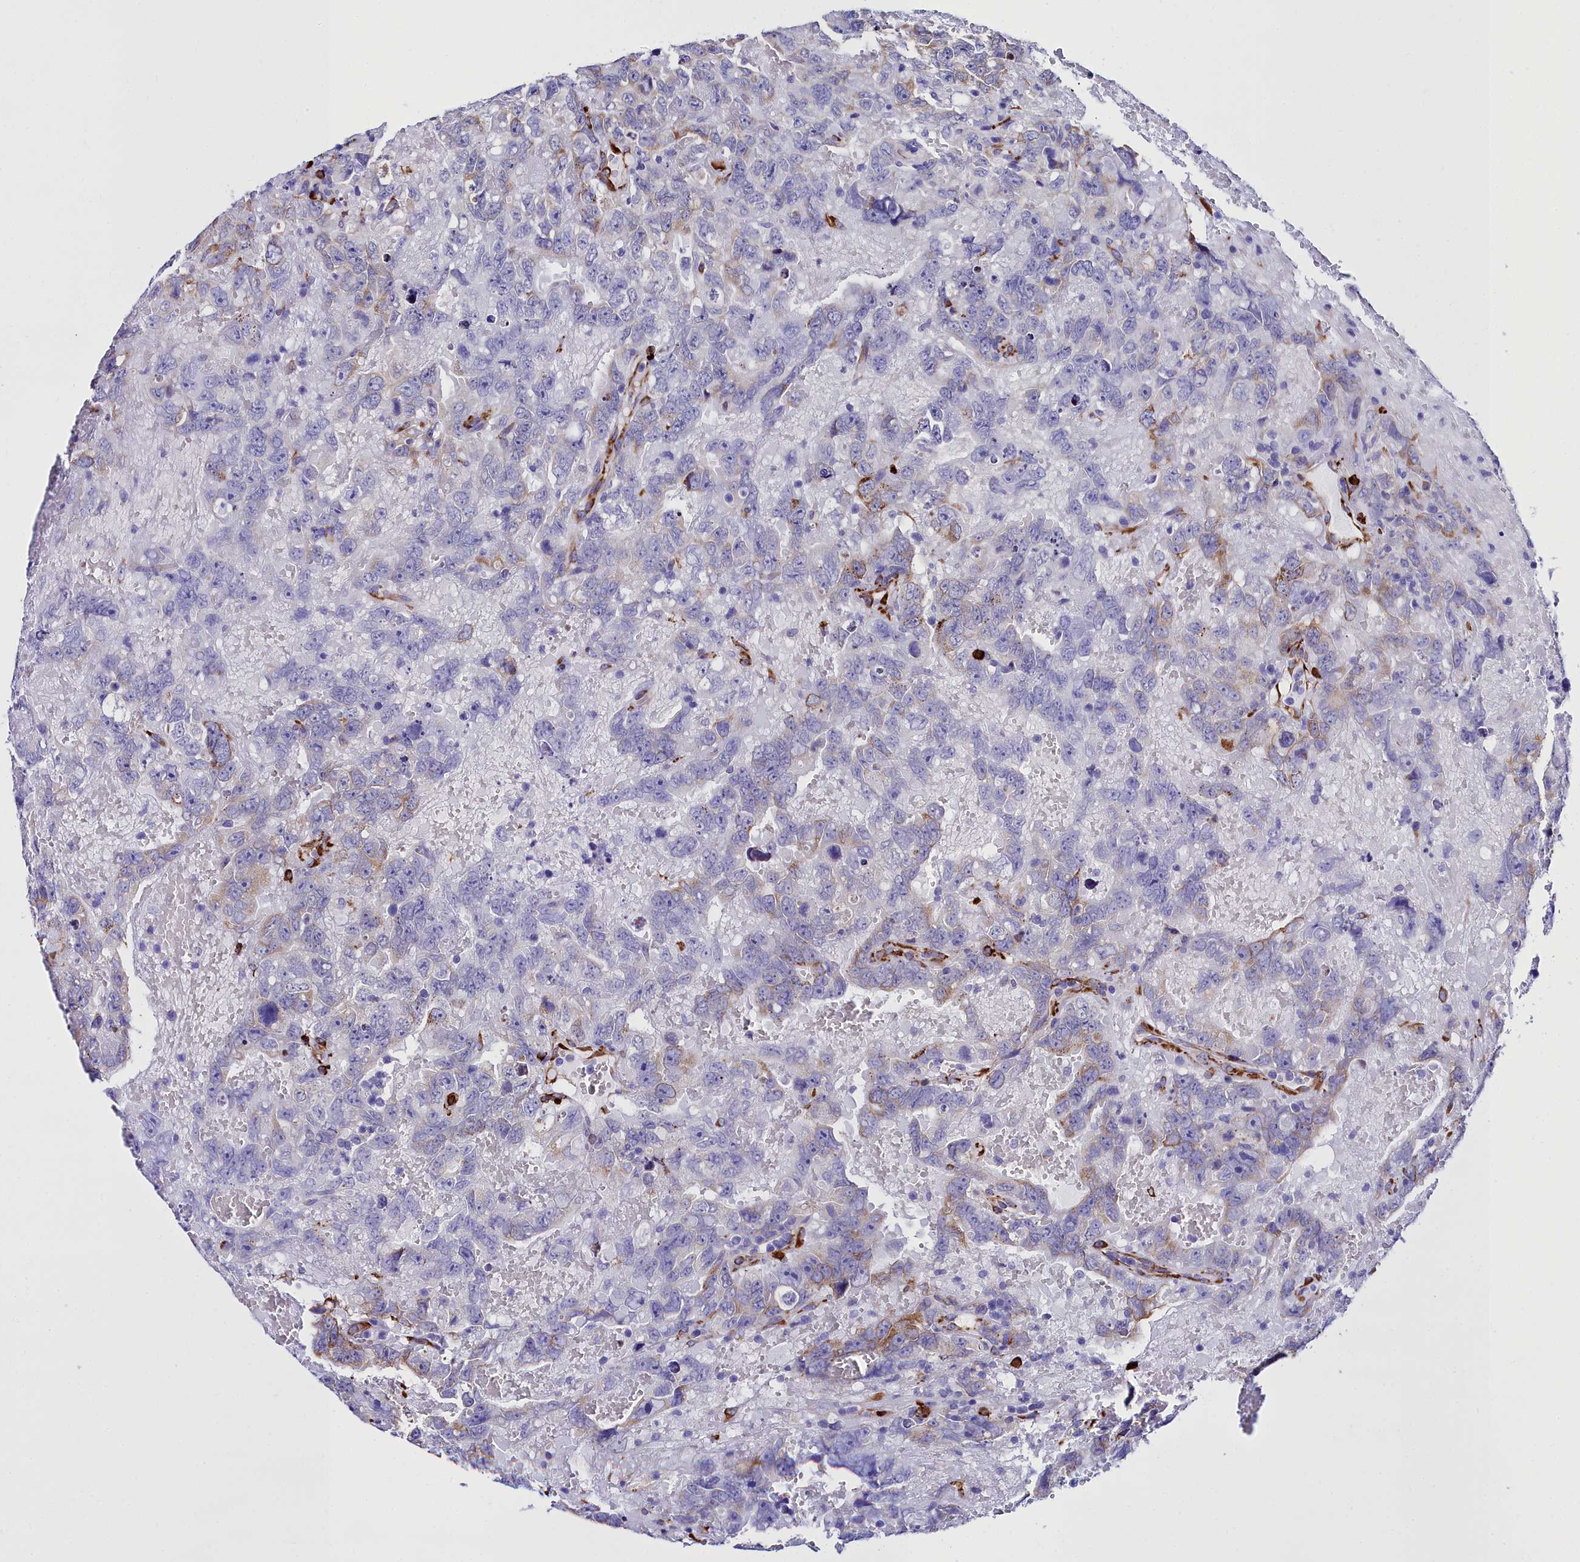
{"staining": {"intensity": "moderate", "quantity": "<25%", "location": "cytoplasmic/membranous"}, "tissue": "testis cancer", "cell_type": "Tumor cells", "image_type": "cancer", "snomed": [{"axis": "morphology", "description": "Carcinoma, Embryonal, NOS"}, {"axis": "topography", "description": "Testis"}], "caption": "The photomicrograph displays immunohistochemical staining of testis cancer. There is moderate cytoplasmic/membranous expression is present in about <25% of tumor cells.", "gene": "TXNDC5", "patient": {"sex": "male", "age": 45}}